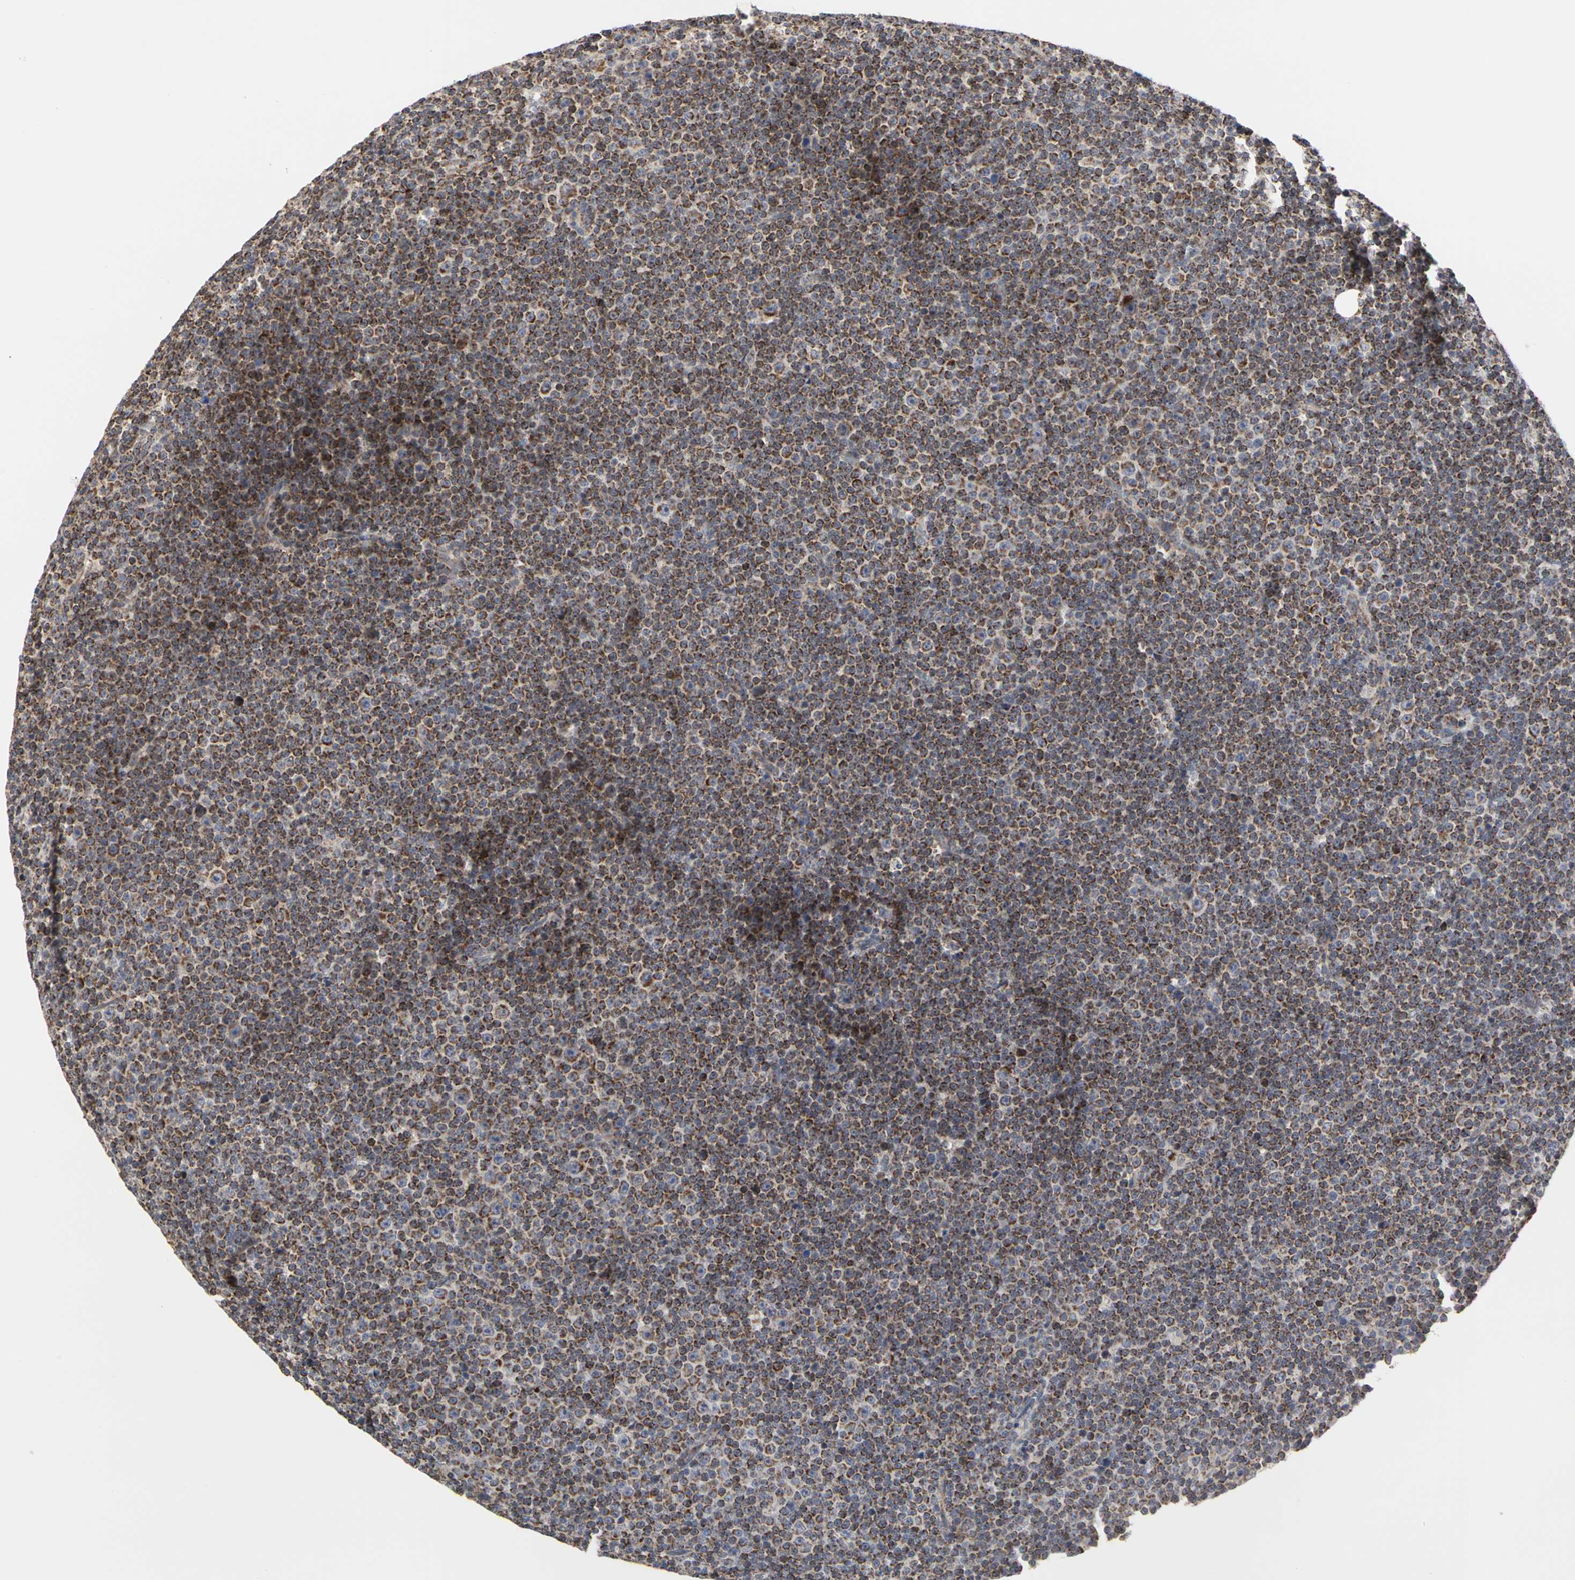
{"staining": {"intensity": "moderate", "quantity": "25%-75%", "location": "cytoplasmic/membranous"}, "tissue": "lymphoma", "cell_type": "Tumor cells", "image_type": "cancer", "snomed": [{"axis": "morphology", "description": "Malignant lymphoma, non-Hodgkin's type, Low grade"}, {"axis": "topography", "description": "Lymph node"}], "caption": "A brown stain labels moderate cytoplasmic/membranous positivity of a protein in human lymphoma tumor cells. (Brightfield microscopy of DAB IHC at high magnification).", "gene": "TSKU", "patient": {"sex": "female", "age": 67}}